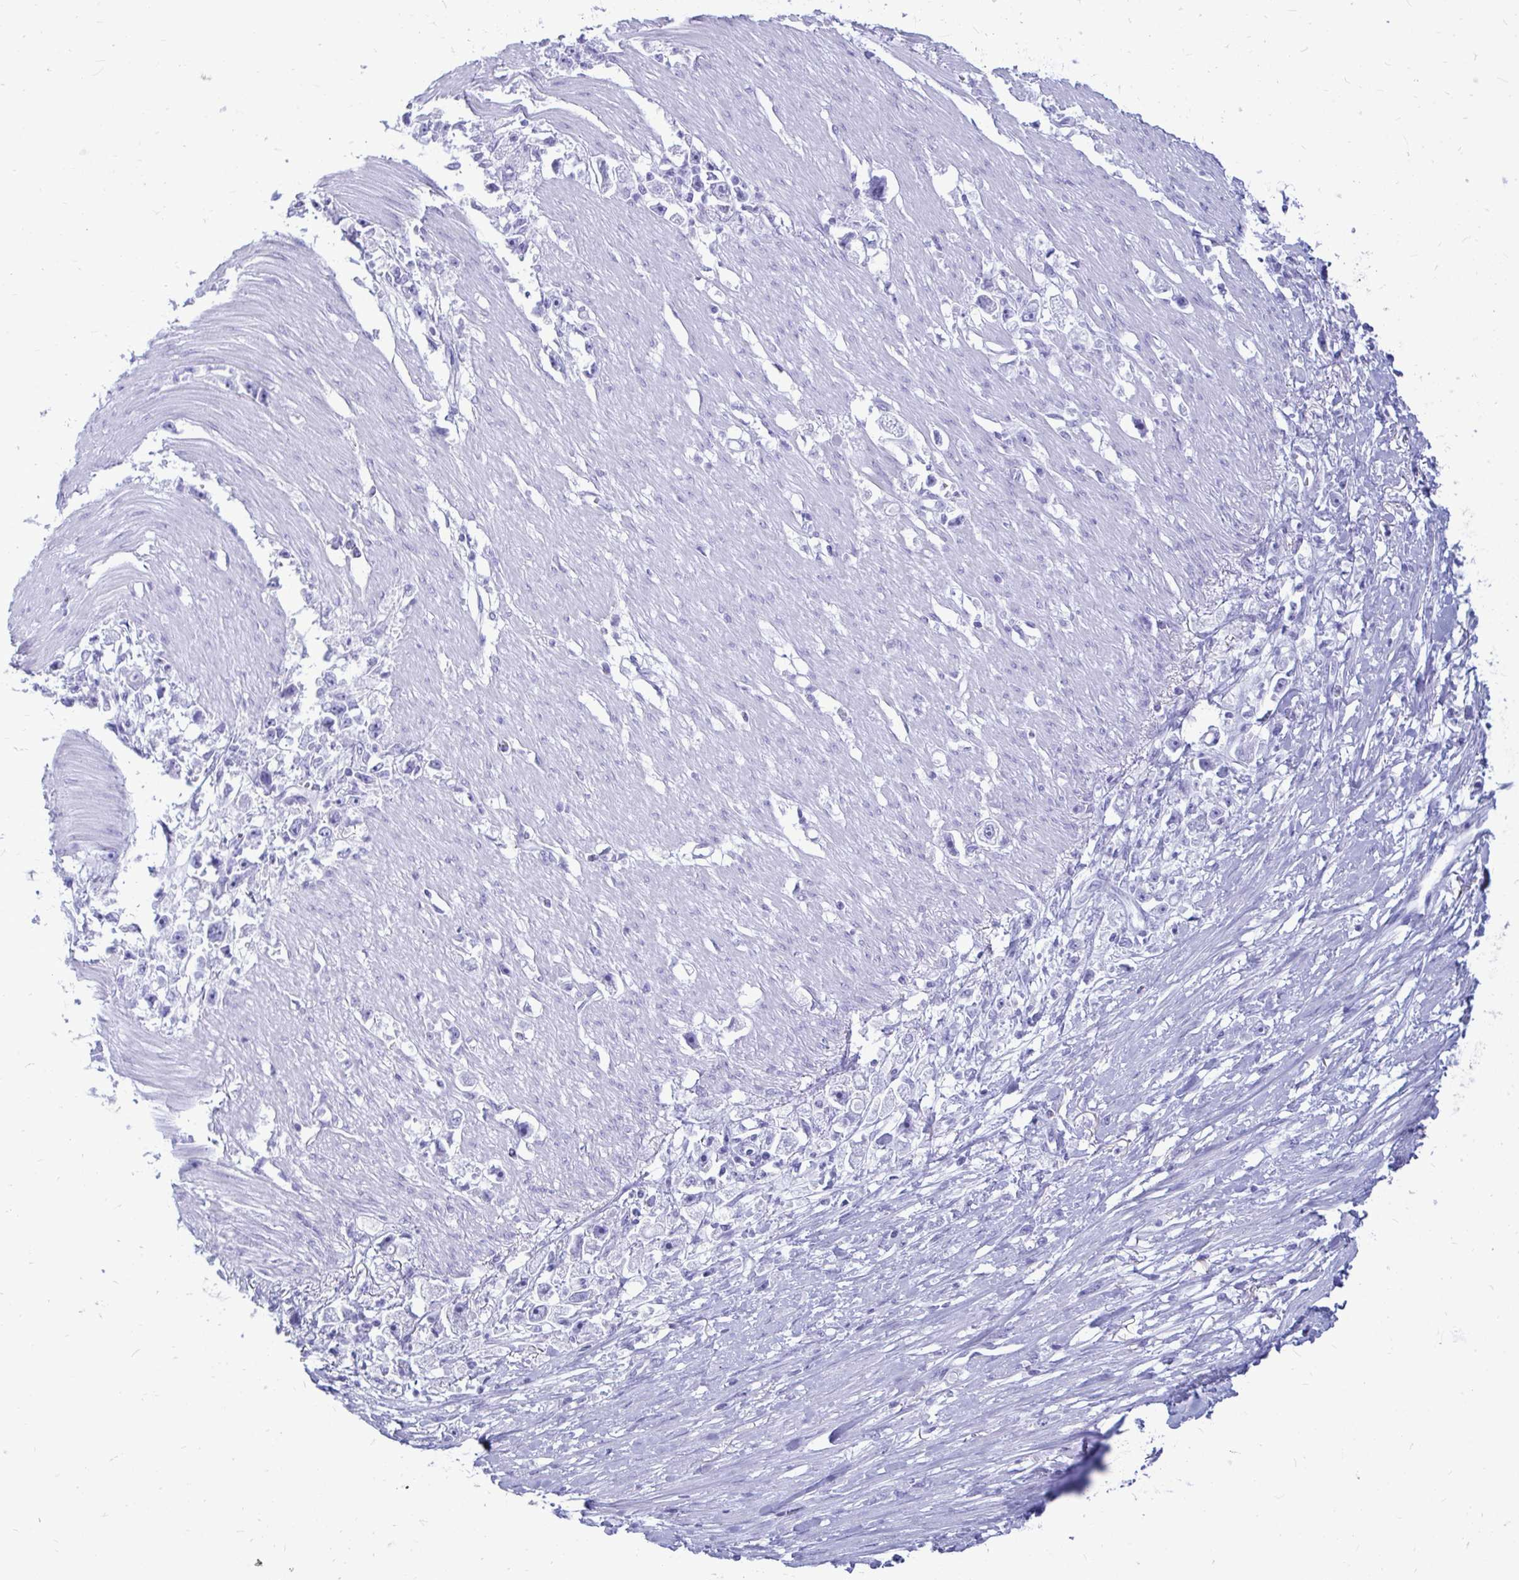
{"staining": {"intensity": "negative", "quantity": "none", "location": "none"}, "tissue": "stomach cancer", "cell_type": "Tumor cells", "image_type": "cancer", "snomed": [{"axis": "morphology", "description": "Adenocarcinoma, NOS"}, {"axis": "topography", "description": "Stomach"}], "caption": "IHC image of human stomach cancer stained for a protein (brown), which displays no positivity in tumor cells.", "gene": "OR10R2", "patient": {"sex": "female", "age": 59}}